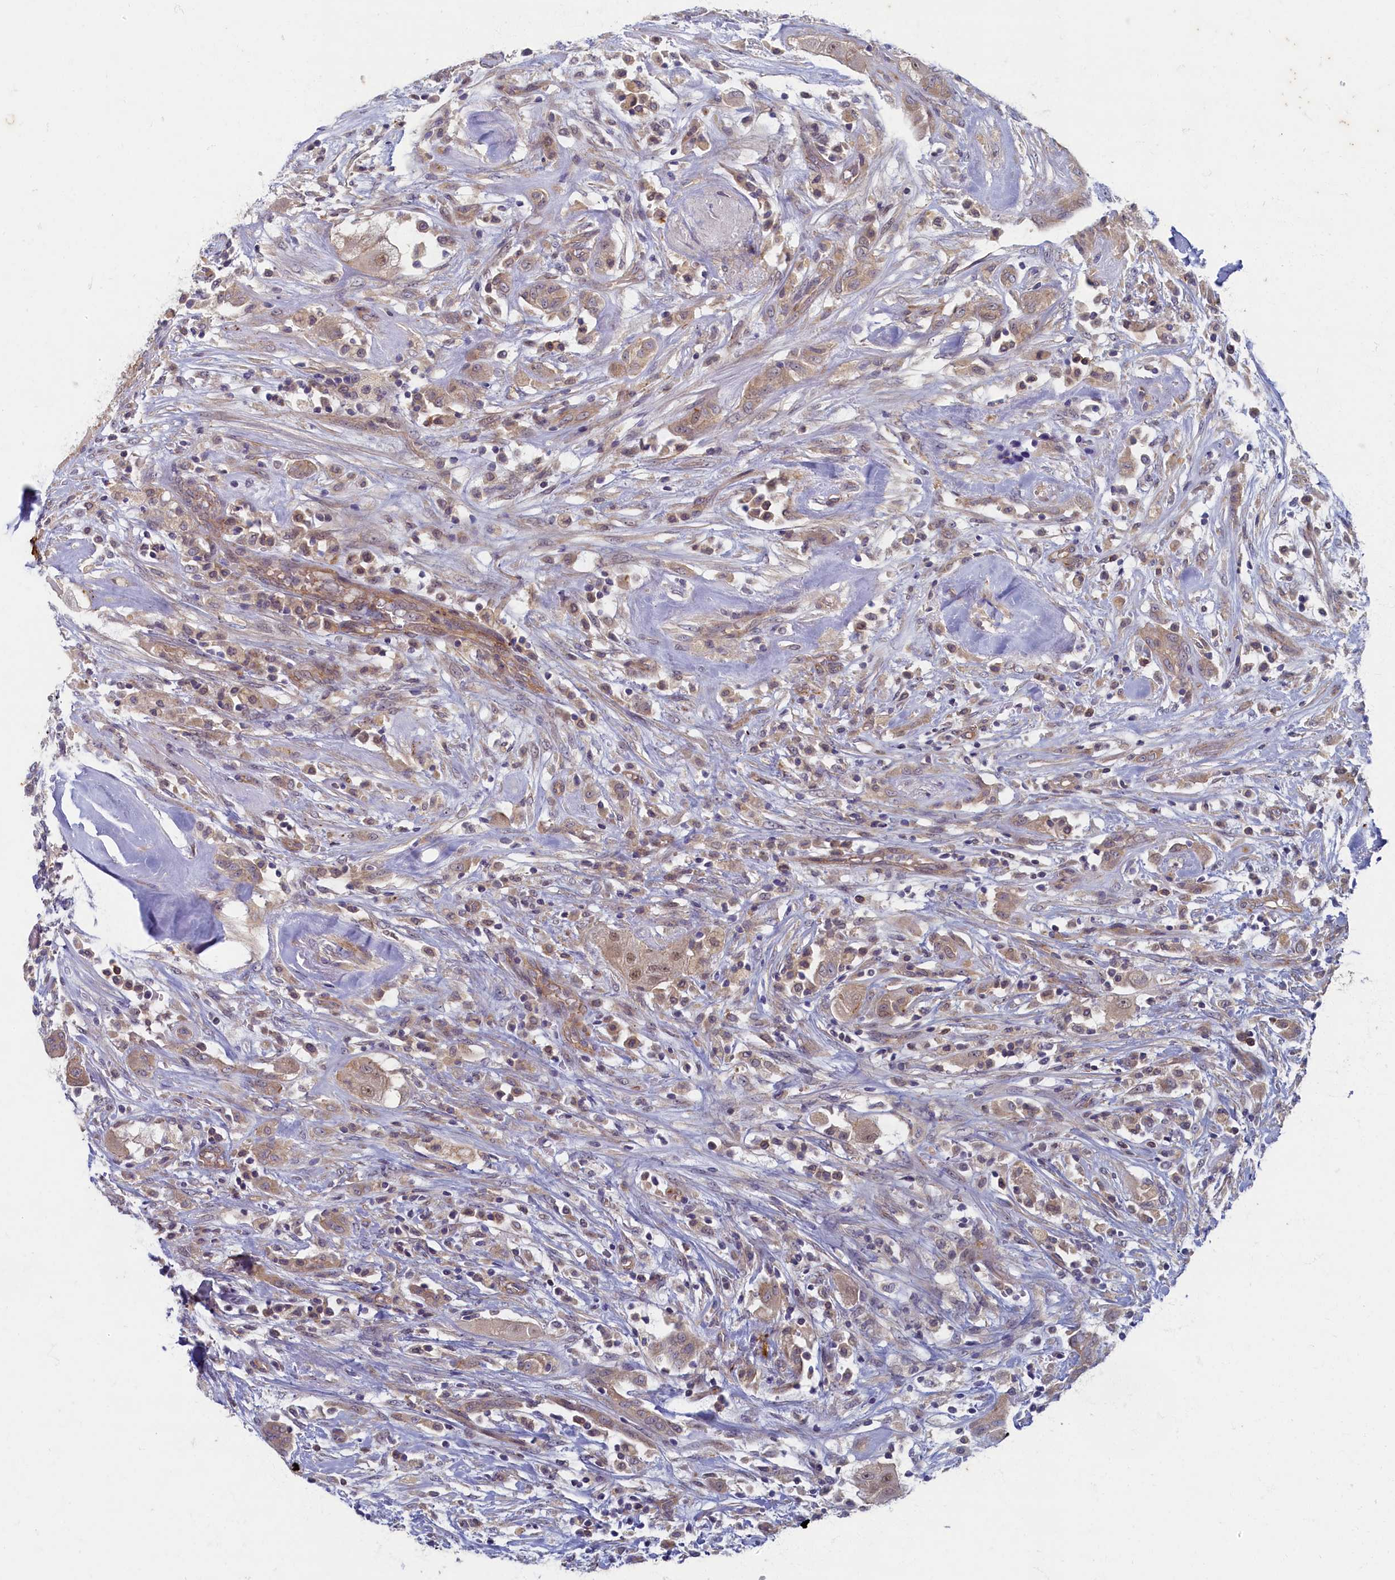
{"staining": {"intensity": "weak", "quantity": ">75%", "location": "cytoplasmic/membranous,nuclear"}, "tissue": "thyroid cancer", "cell_type": "Tumor cells", "image_type": "cancer", "snomed": [{"axis": "morphology", "description": "Papillary adenocarcinoma, NOS"}, {"axis": "topography", "description": "Thyroid gland"}], "caption": "This image reveals thyroid cancer (papillary adenocarcinoma) stained with immunohistochemistry (IHC) to label a protein in brown. The cytoplasmic/membranous and nuclear of tumor cells show weak positivity for the protein. Nuclei are counter-stained blue.", "gene": "WDR59", "patient": {"sex": "female", "age": 59}}